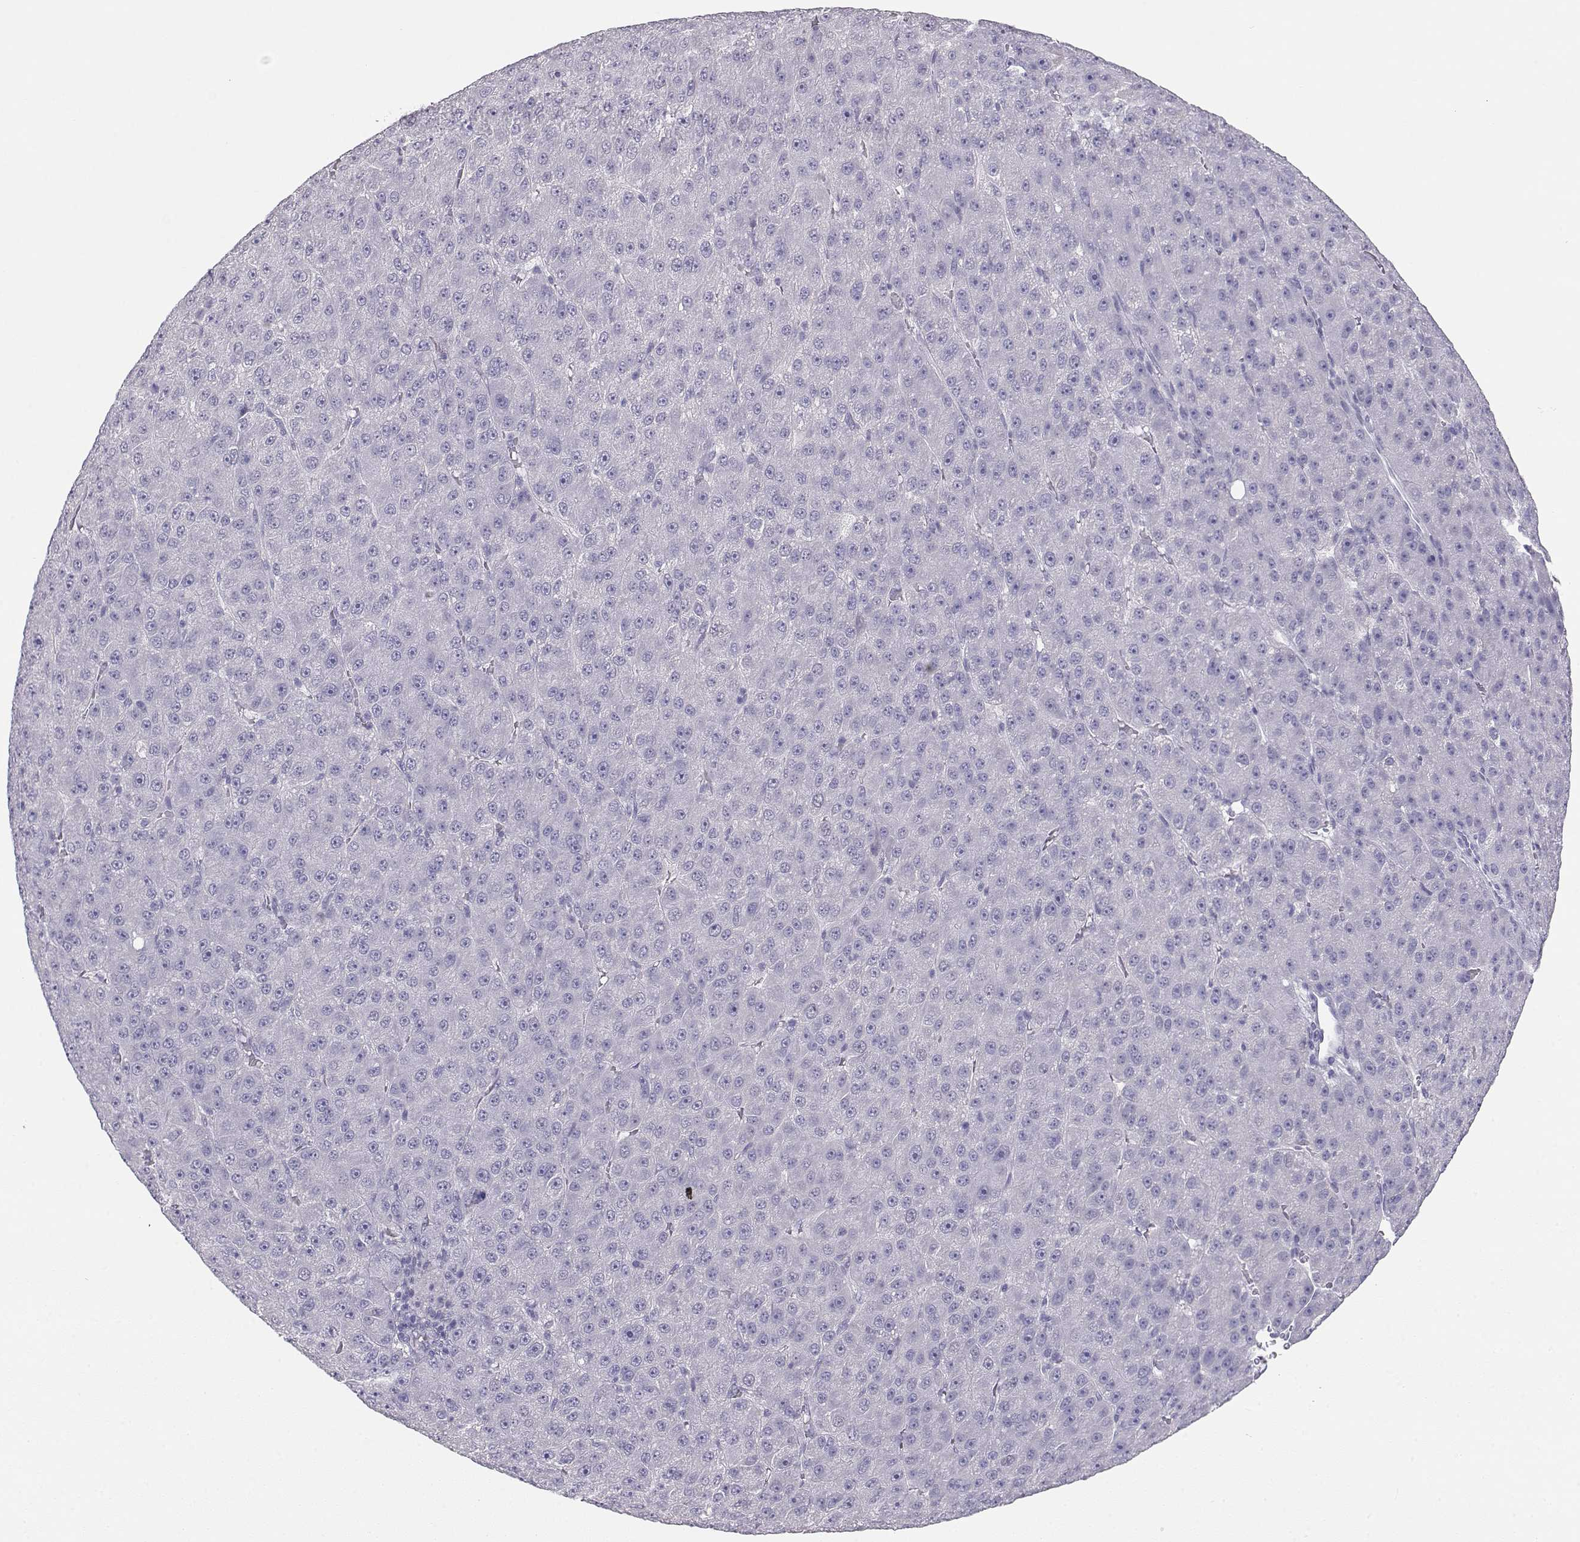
{"staining": {"intensity": "negative", "quantity": "none", "location": "none"}, "tissue": "liver cancer", "cell_type": "Tumor cells", "image_type": "cancer", "snomed": [{"axis": "morphology", "description": "Carcinoma, Hepatocellular, NOS"}, {"axis": "topography", "description": "Liver"}], "caption": "IHC histopathology image of liver cancer stained for a protein (brown), which exhibits no expression in tumor cells.", "gene": "OPN5", "patient": {"sex": "male", "age": 67}}